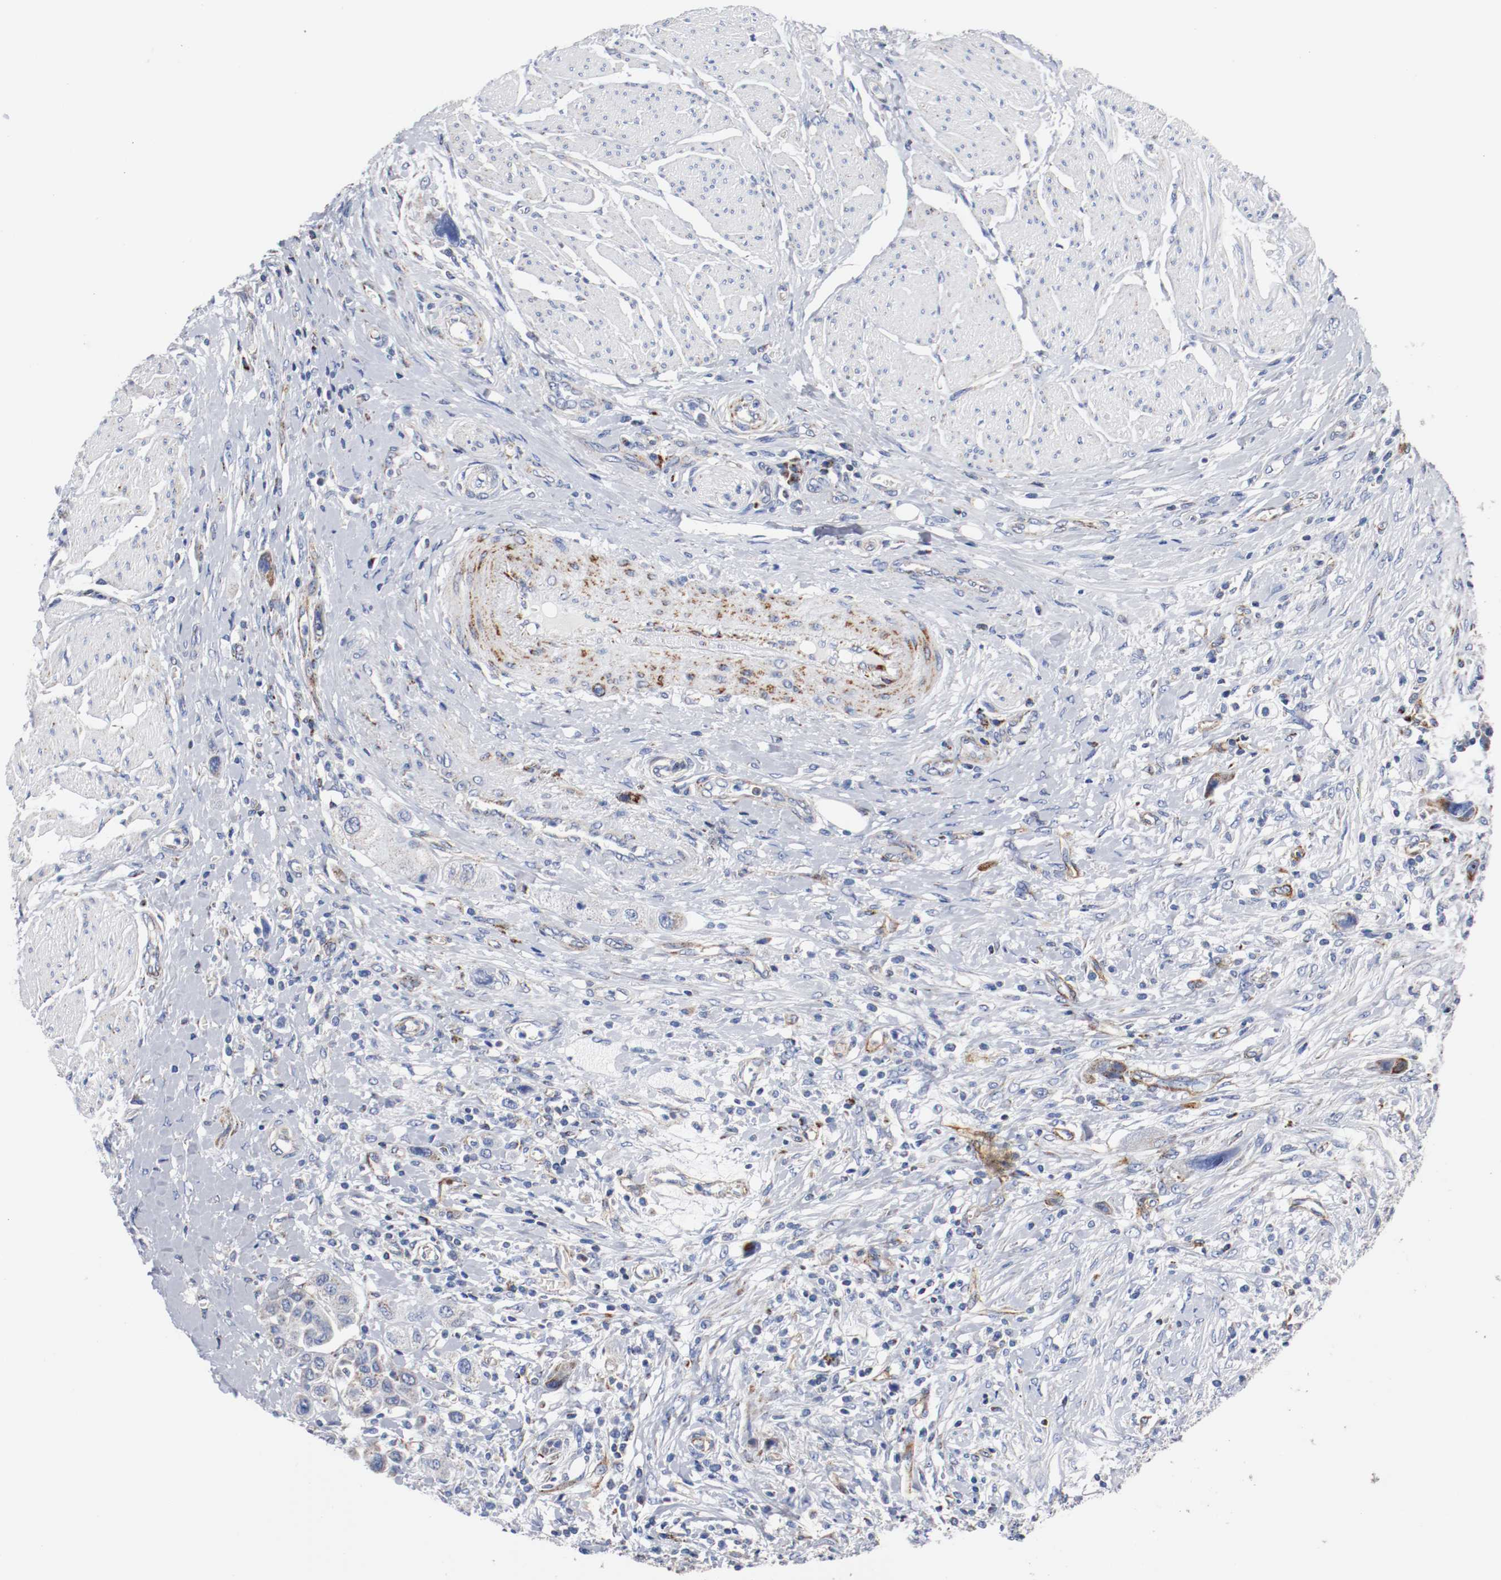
{"staining": {"intensity": "negative", "quantity": "none", "location": "none"}, "tissue": "urothelial cancer", "cell_type": "Tumor cells", "image_type": "cancer", "snomed": [{"axis": "morphology", "description": "Urothelial carcinoma, High grade"}, {"axis": "topography", "description": "Urinary bladder"}], "caption": "Immunohistochemistry photomicrograph of high-grade urothelial carcinoma stained for a protein (brown), which reveals no expression in tumor cells.", "gene": "TUBD1", "patient": {"sex": "male", "age": 50}}